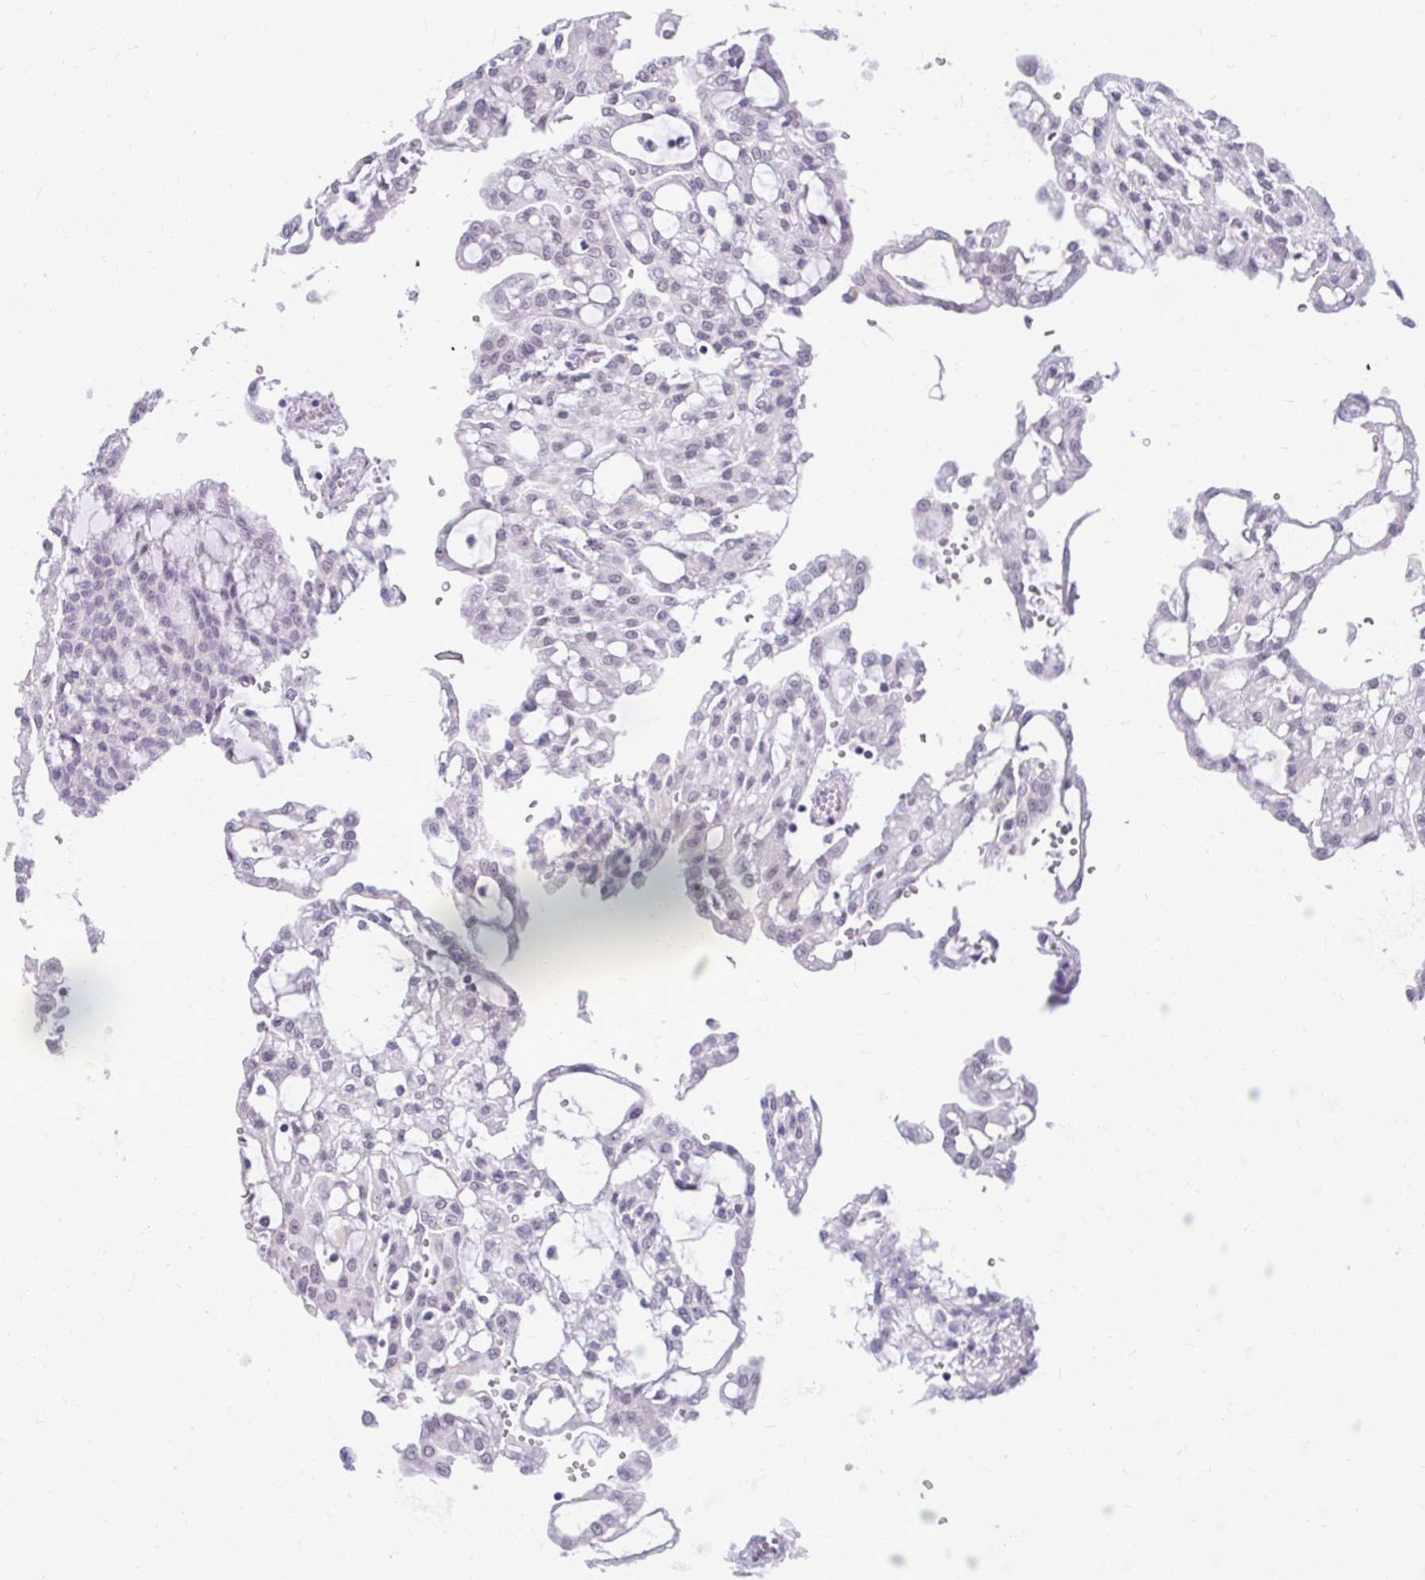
{"staining": {"intensity": "negative", "quantity": "none", "location": "none"}, "tissue": "renal cancer", "cell_type": "Tumor cells", "image_type": "cancer", "snomed": [{"axis": "morphology", "description": "Adenocarcinoma, NOS"}, {"axis": "topography", "description": "Kidney"}], "caption": "DAB immunohistochemical staining of human adenocarcinoma (renal) shows no significant staining in tumor cells. (DAB immunohistochemistry (IHC) visualized using brightfield microscopy, high magnification).", "gene": "TEX33", "patient": {"sex": "male", "age": 63}}